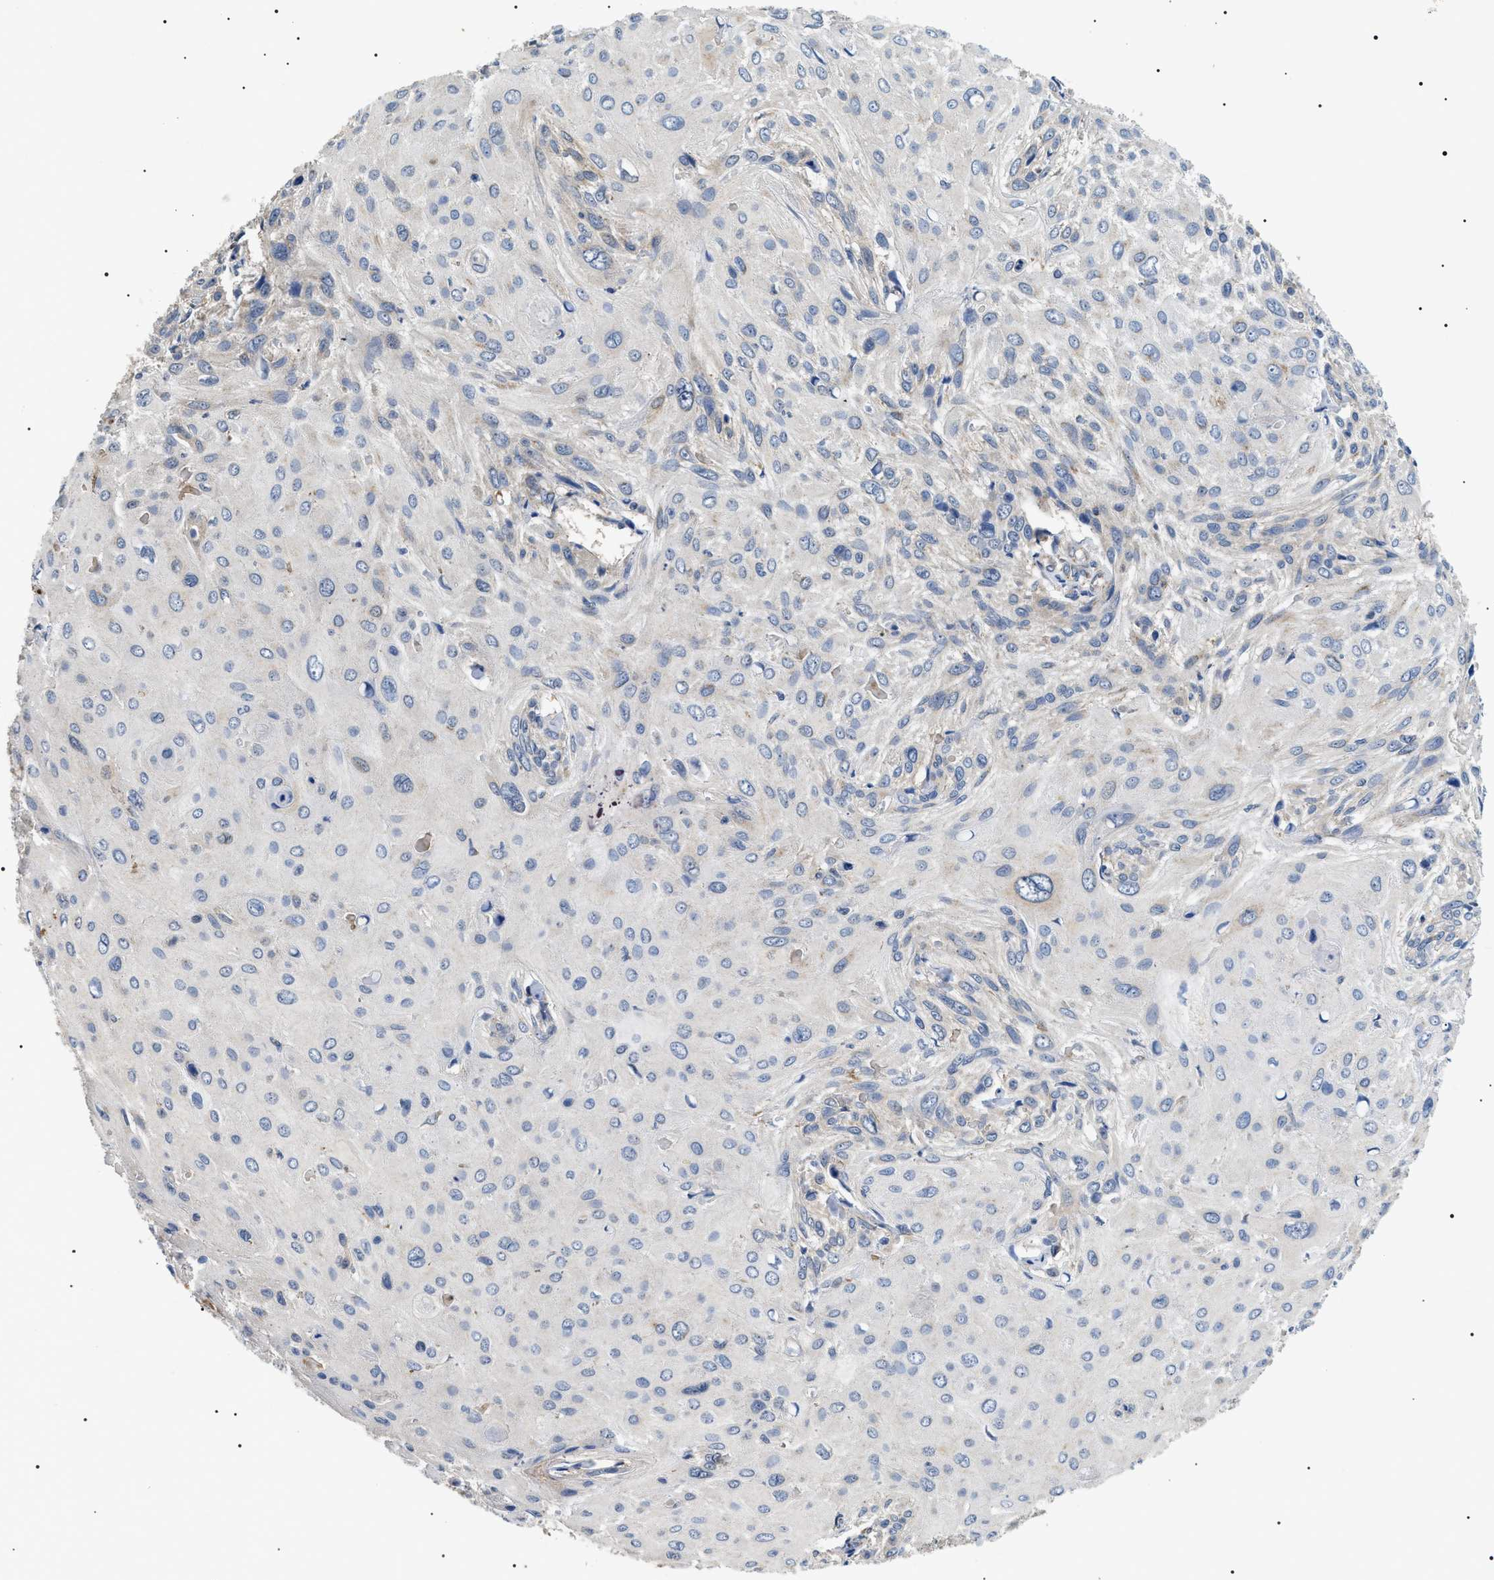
{"staining": {"intensity": "negative", "quantity": "none", "location": "none"}, "tissue": "cervical cancer", "cell_type": "Tumor cells", "image_type": "cancer", "snomed": [{"axis": "morphology", "description": "Squamous cell carcinoma, NOS"}, {"axis": "topography", "description": "Cervix"}], "caption": "Squamous cell carcinoma (cervical) stained for a protein using immunohistochemistry displays no staining tumor cells.", "gene": "OXSM", "patient": {"sex": "female", "age": 51}}